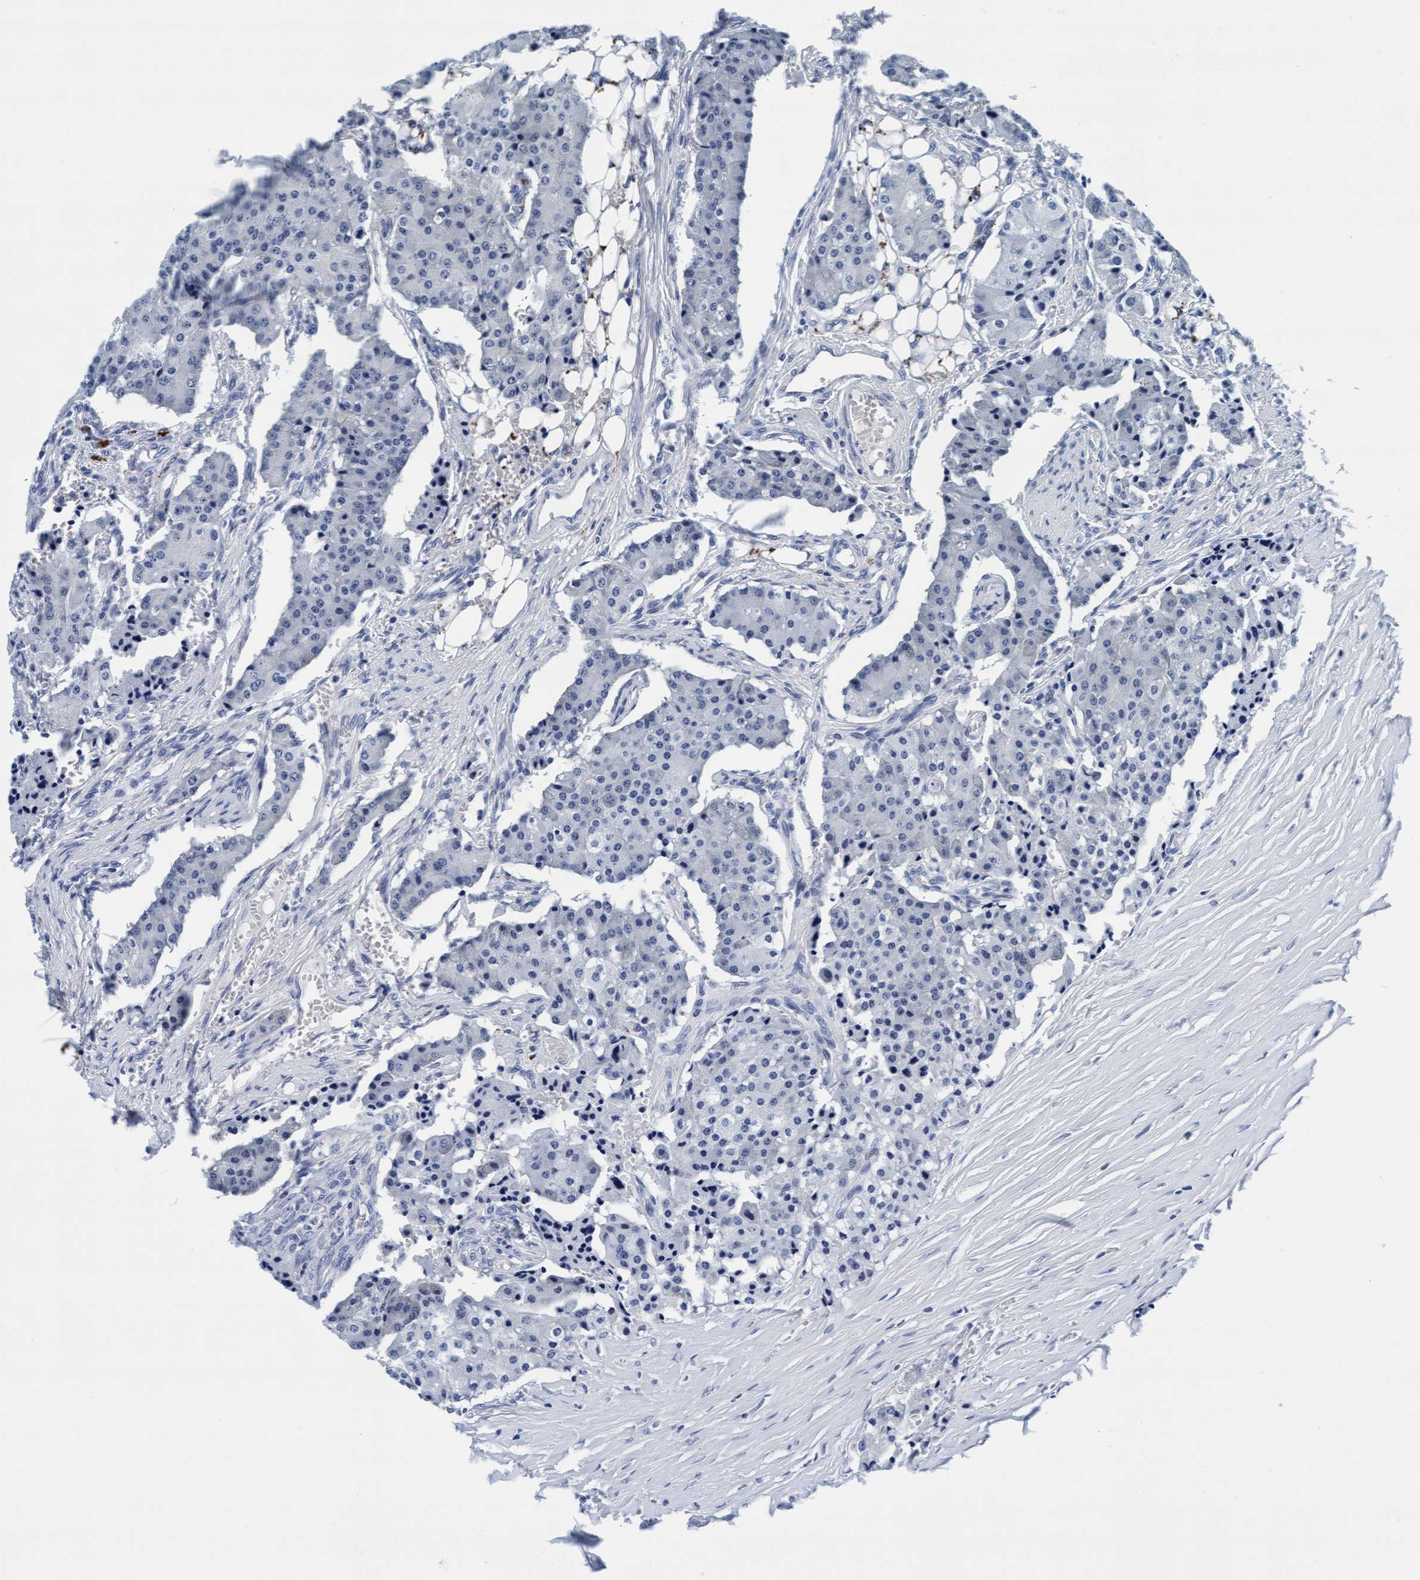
{"staining": {"intensity": "negative", "quantity": "none", "location": "none"}, "tissue": "carcinoid", "cell_type": "Tumor cells", "image_type": "cancer", "snomed": [{"axis": "morphology", "description": "Carcinoid, malignant, NOS"}, {"axis": "topography", "description": "Colon"}], "caption": "Carcinoid was stained to show a protein in brown. There is no significant expression in tumor cells. Nuclei are stained in blue.", "gene": "ARSG", "patient": {"sex": "female", "age": 52}}